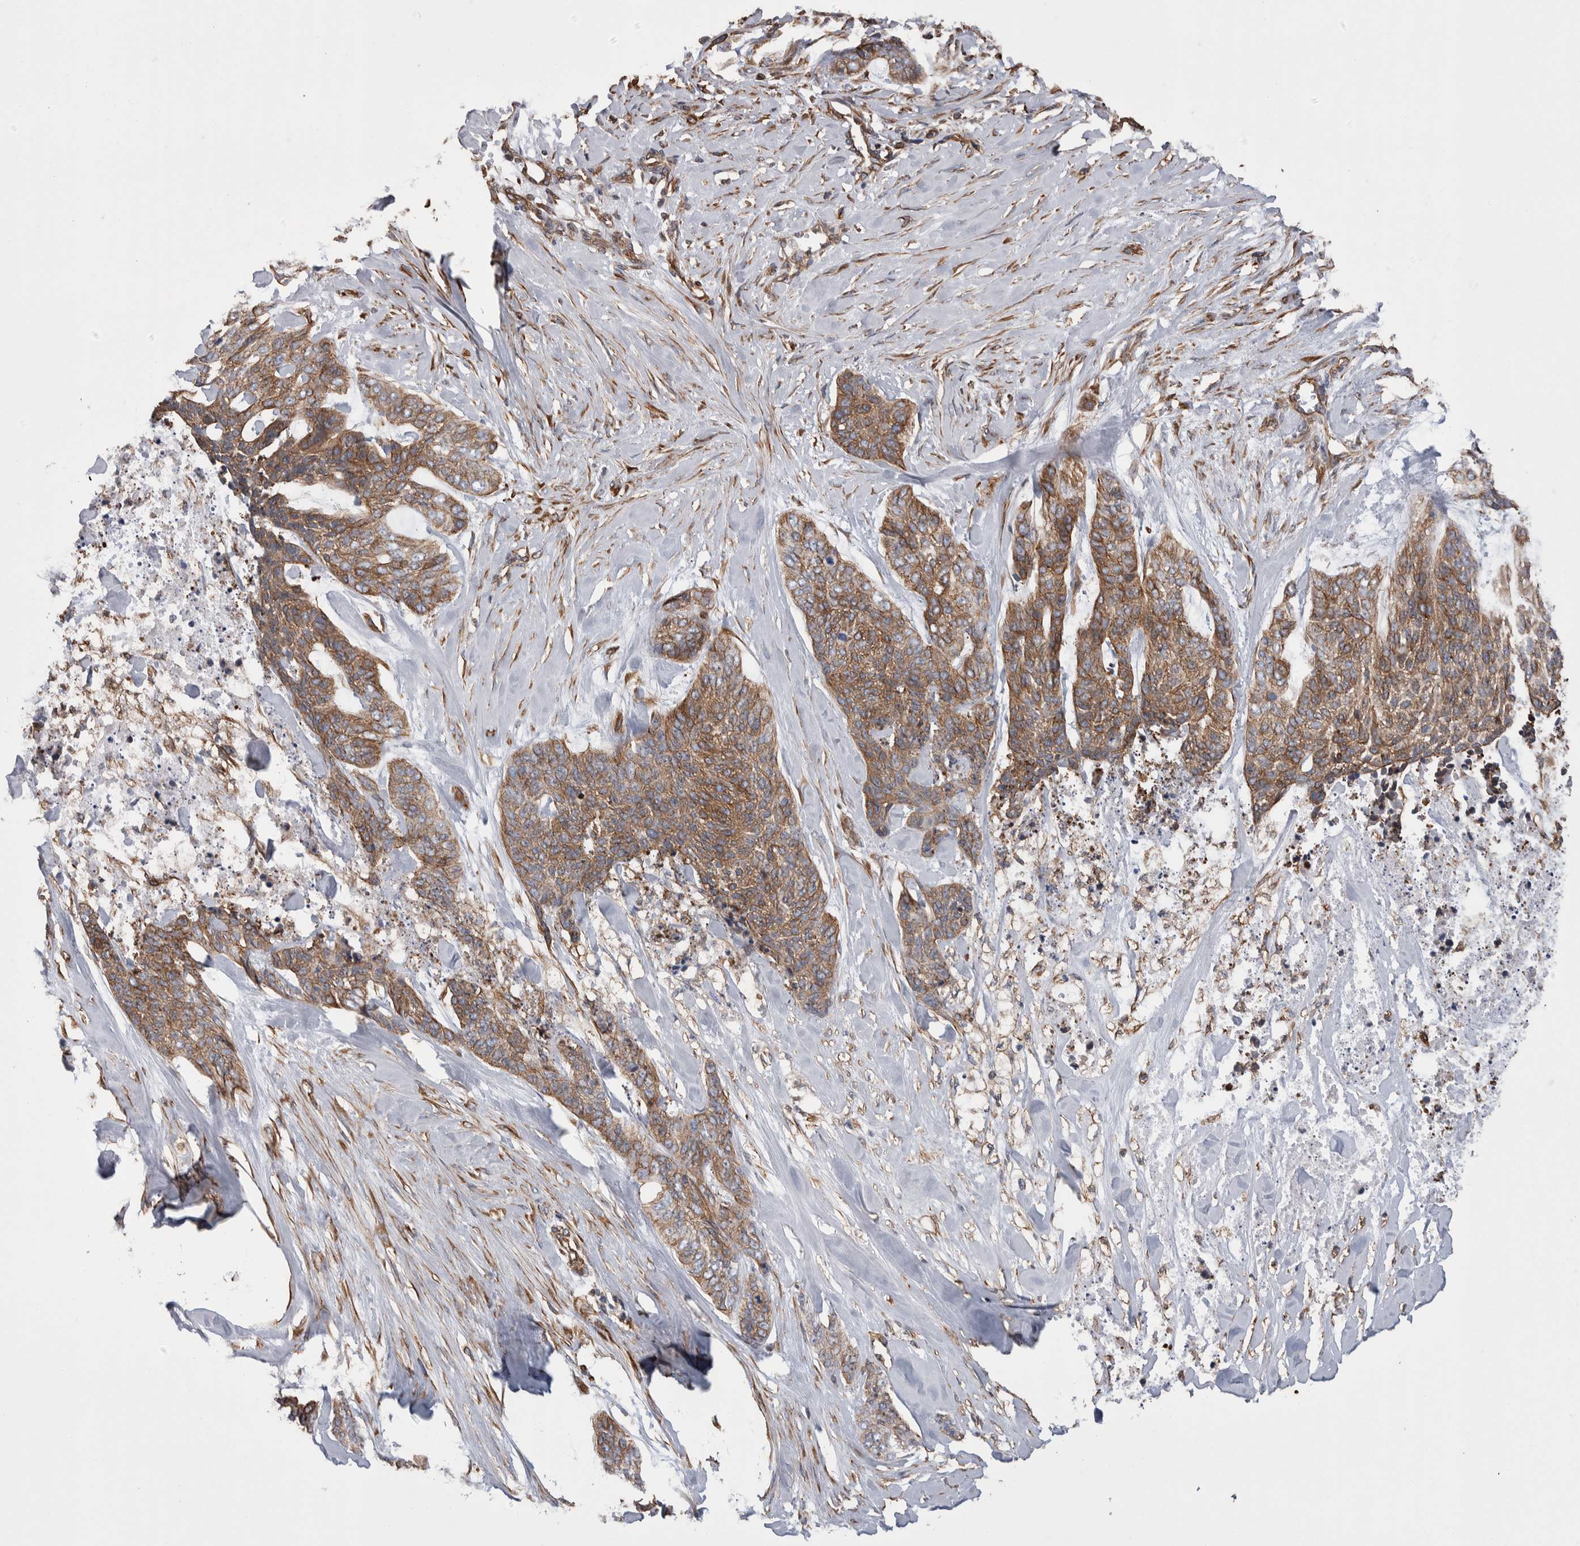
{"staining": {"intensity": "moderate", "quantity": ">75%", "location": "cytoplasmic/membranous"}, "tissue": "skin cancer", "cell_type": "Tumor cells", "image_type": "cancer", "snomed": [{"axis": "morphology", "description": "Basal cell carcinoma"}, {"axis": "topography", "description": "Skin"}], "caption": "An image showing moderate cytoplasmic/membranous staining in about >75% of tumor cells in basal cell carcinoma (skin), as visualized by brown immunohistochemical staining.", "gene": "KIF12", "patient": {"sex": "female", "age": 64}}